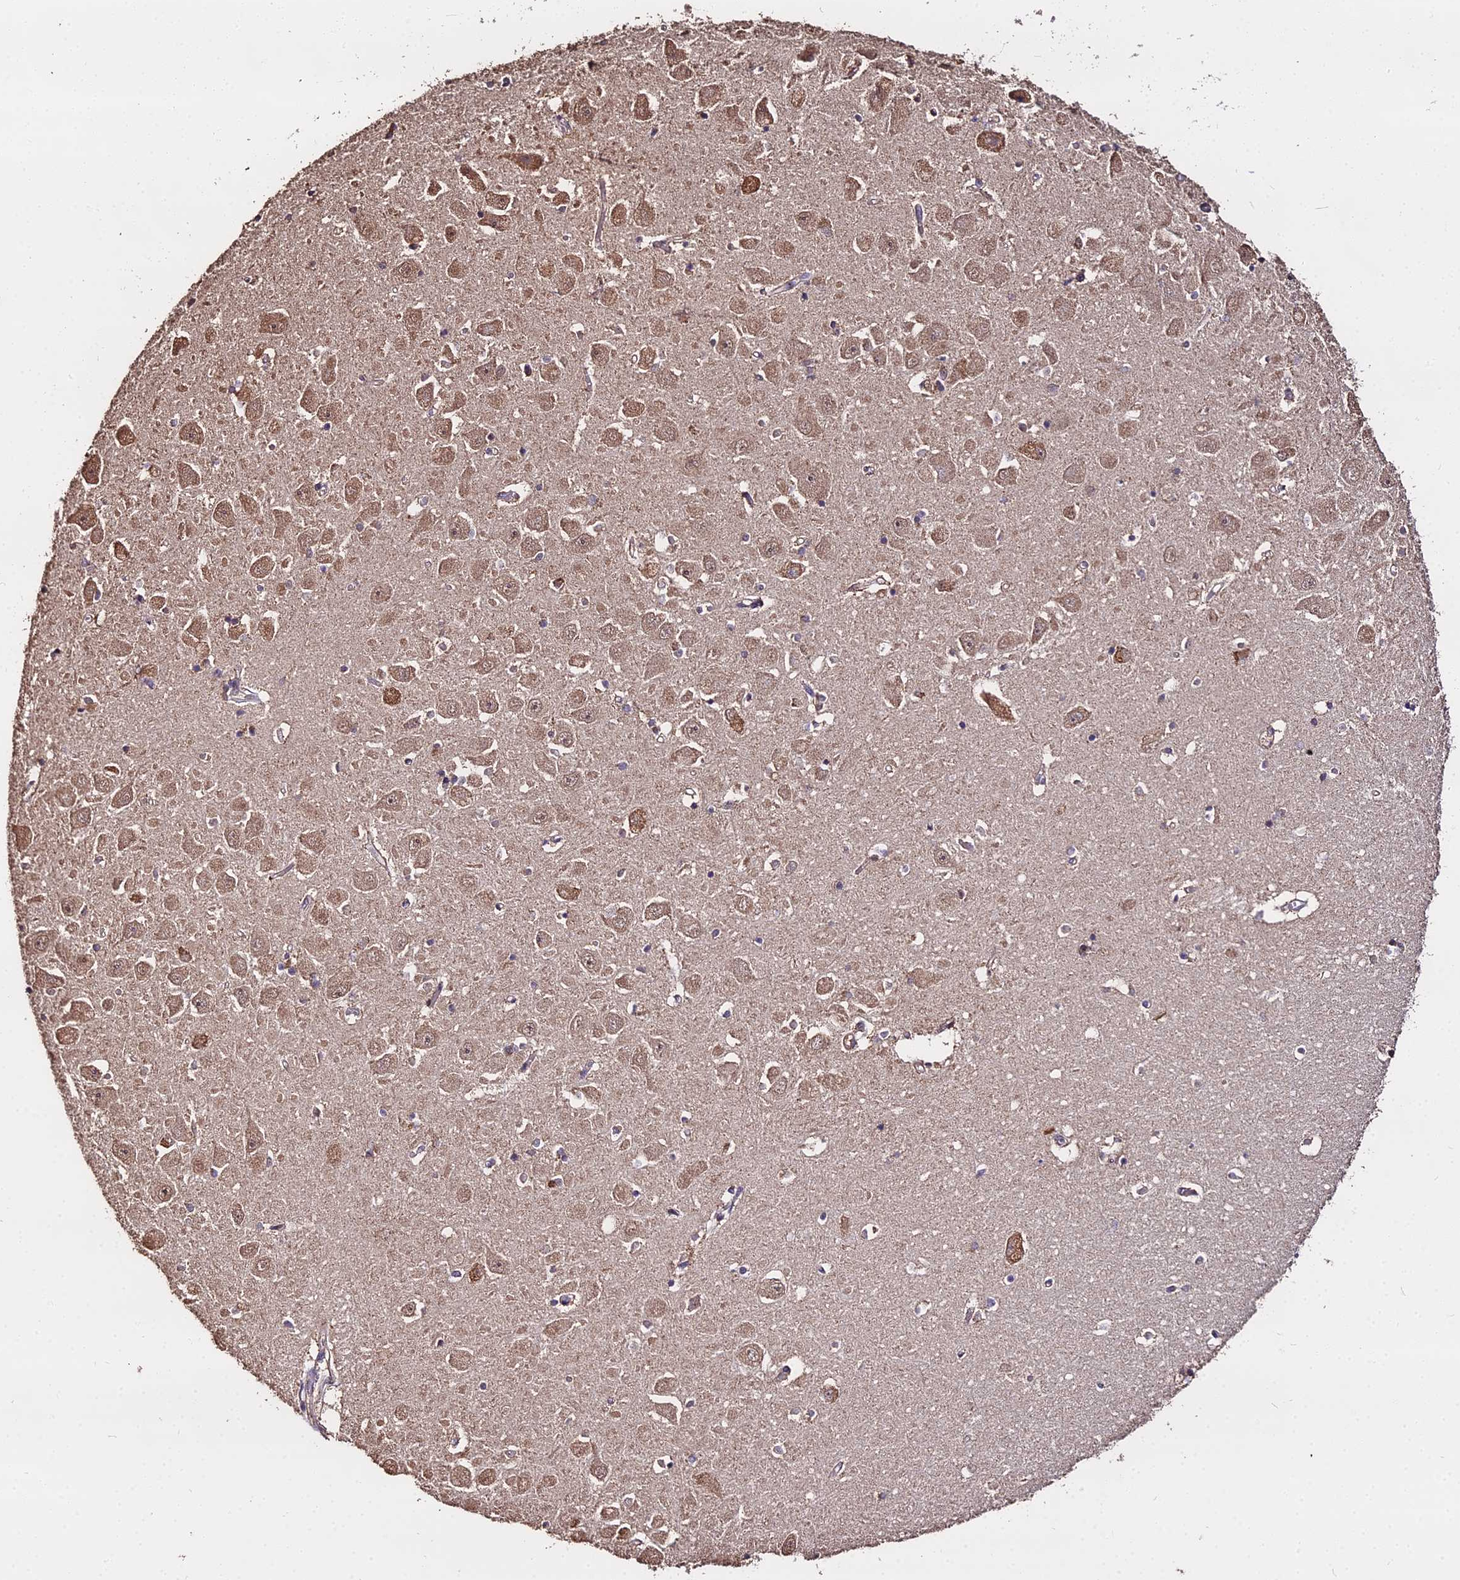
{"staining": {"intensity": "weak", "quantity": "25%-75%", "location": "cytoplasmic/membranous,nuclear"}, "tissue": "hippocampus", "cell_type": "Glial cells", "image_type": "normal", "snomed": [{"axis": "morphology", "description": "Normal tissue, NOS"}, {"axis": "topography", "description": "Hippocampus"}], "caption": "Protein expression by immunohistochemistry demonstrates weak cytoplasmic/membranous,nuclear staining in approximately 25%-75% of glial cells in unremarkable hippocampus.", "gene": "METTL13", "patient": {"sex": "male", "age": 45}}